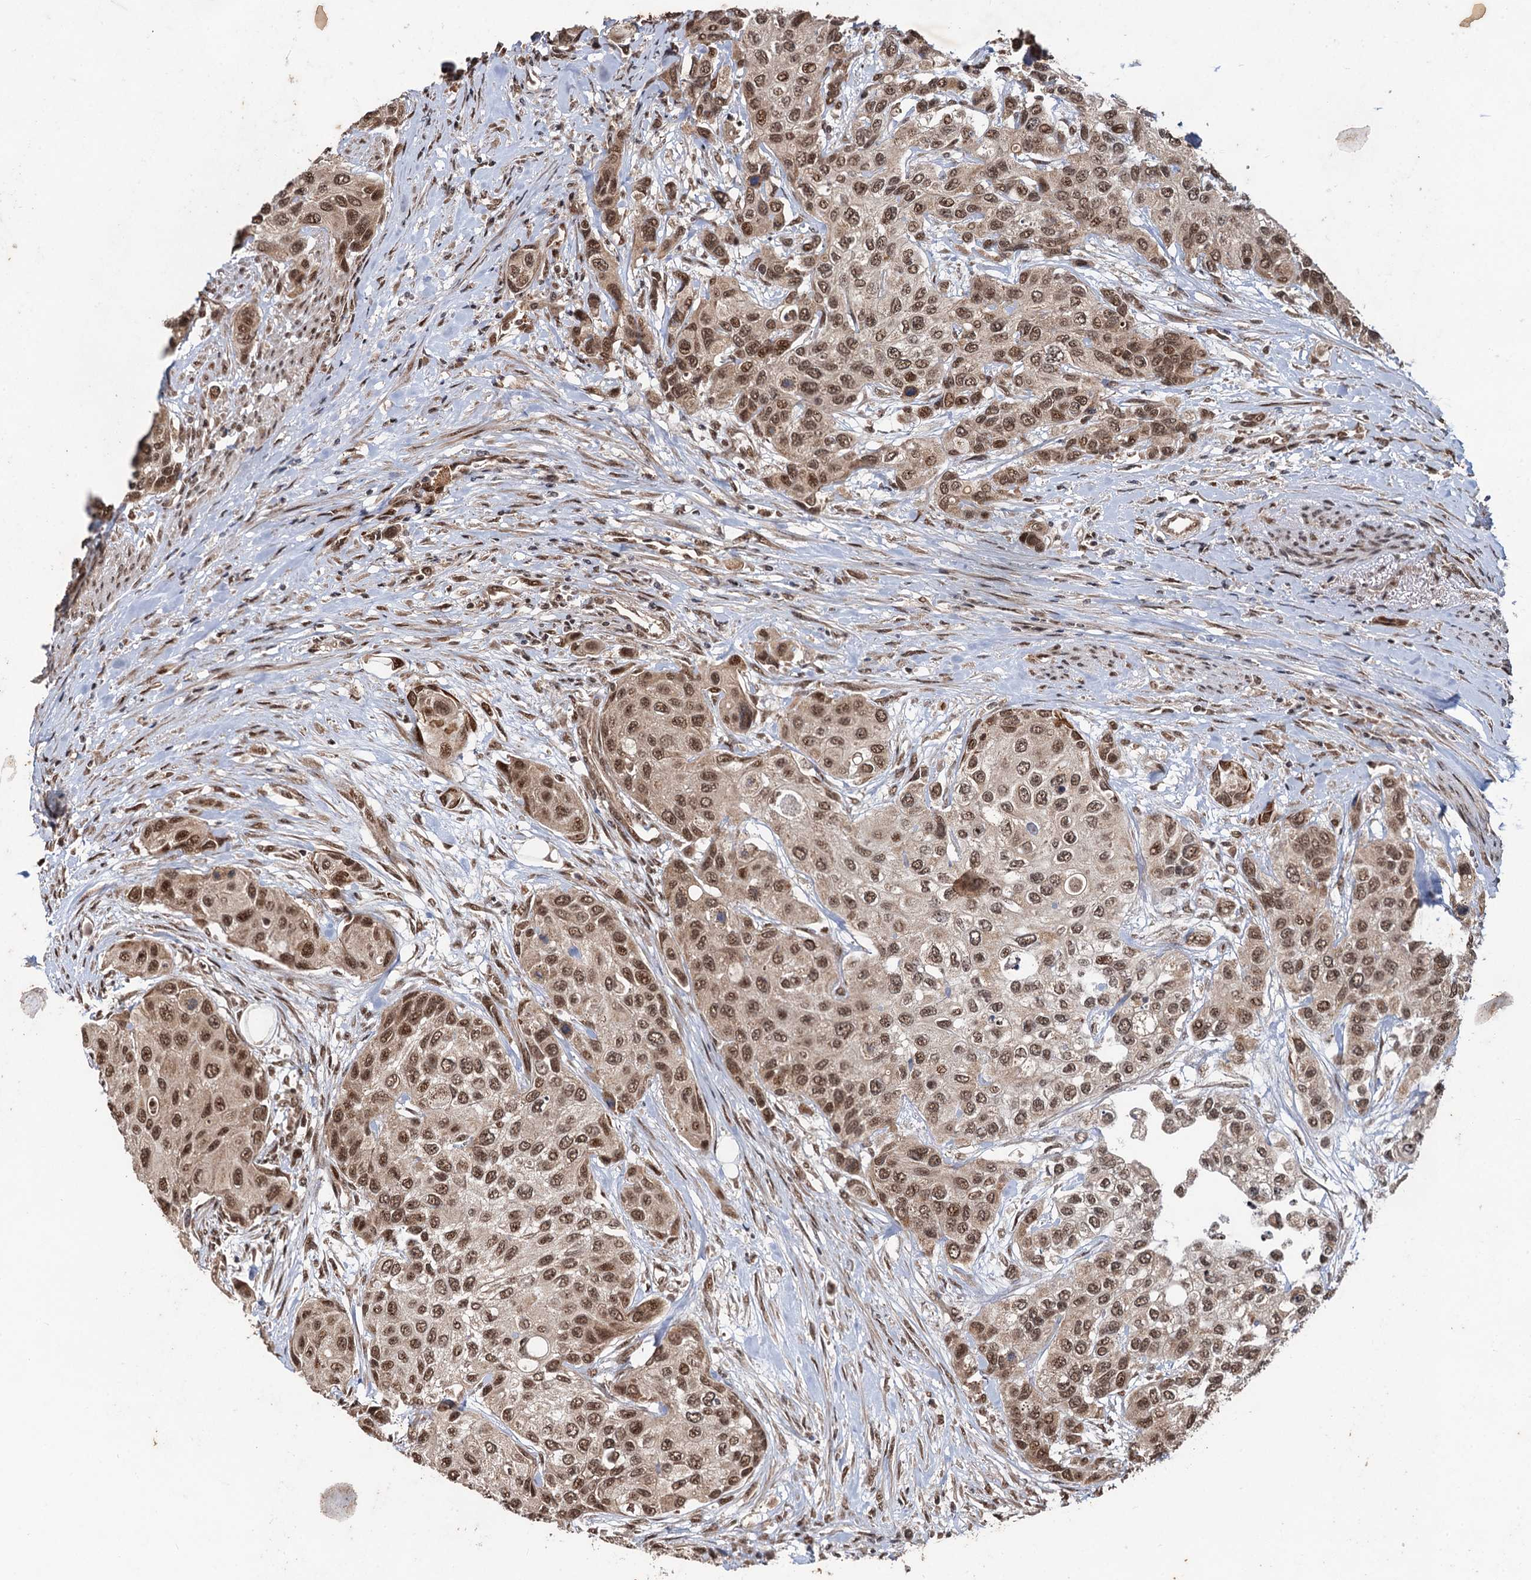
{"staining": {"intensity": "moderate", "quantity": ">75%", "location": "nuclear"}, "tissue": "urothelial cancer", "cell_type": "Tumor cells", "image_type": "cancer", "snomed": [{"axis": "morphology", "description": "Normal tissue, NOS"}, {"axis": "morphology", "description": "Urothelial carcinoma, High grade"}, {"axis": "topography", "description": "Vascular tissue"}, {"axis": "topography", "description": "Urinary bladder"}], "caption": "Urothelial cancer stained for a protein displays moderate nuclear positivity in tumor cells.", "gene": "REP15", "patient": {"sex": "female", "age": 56}}